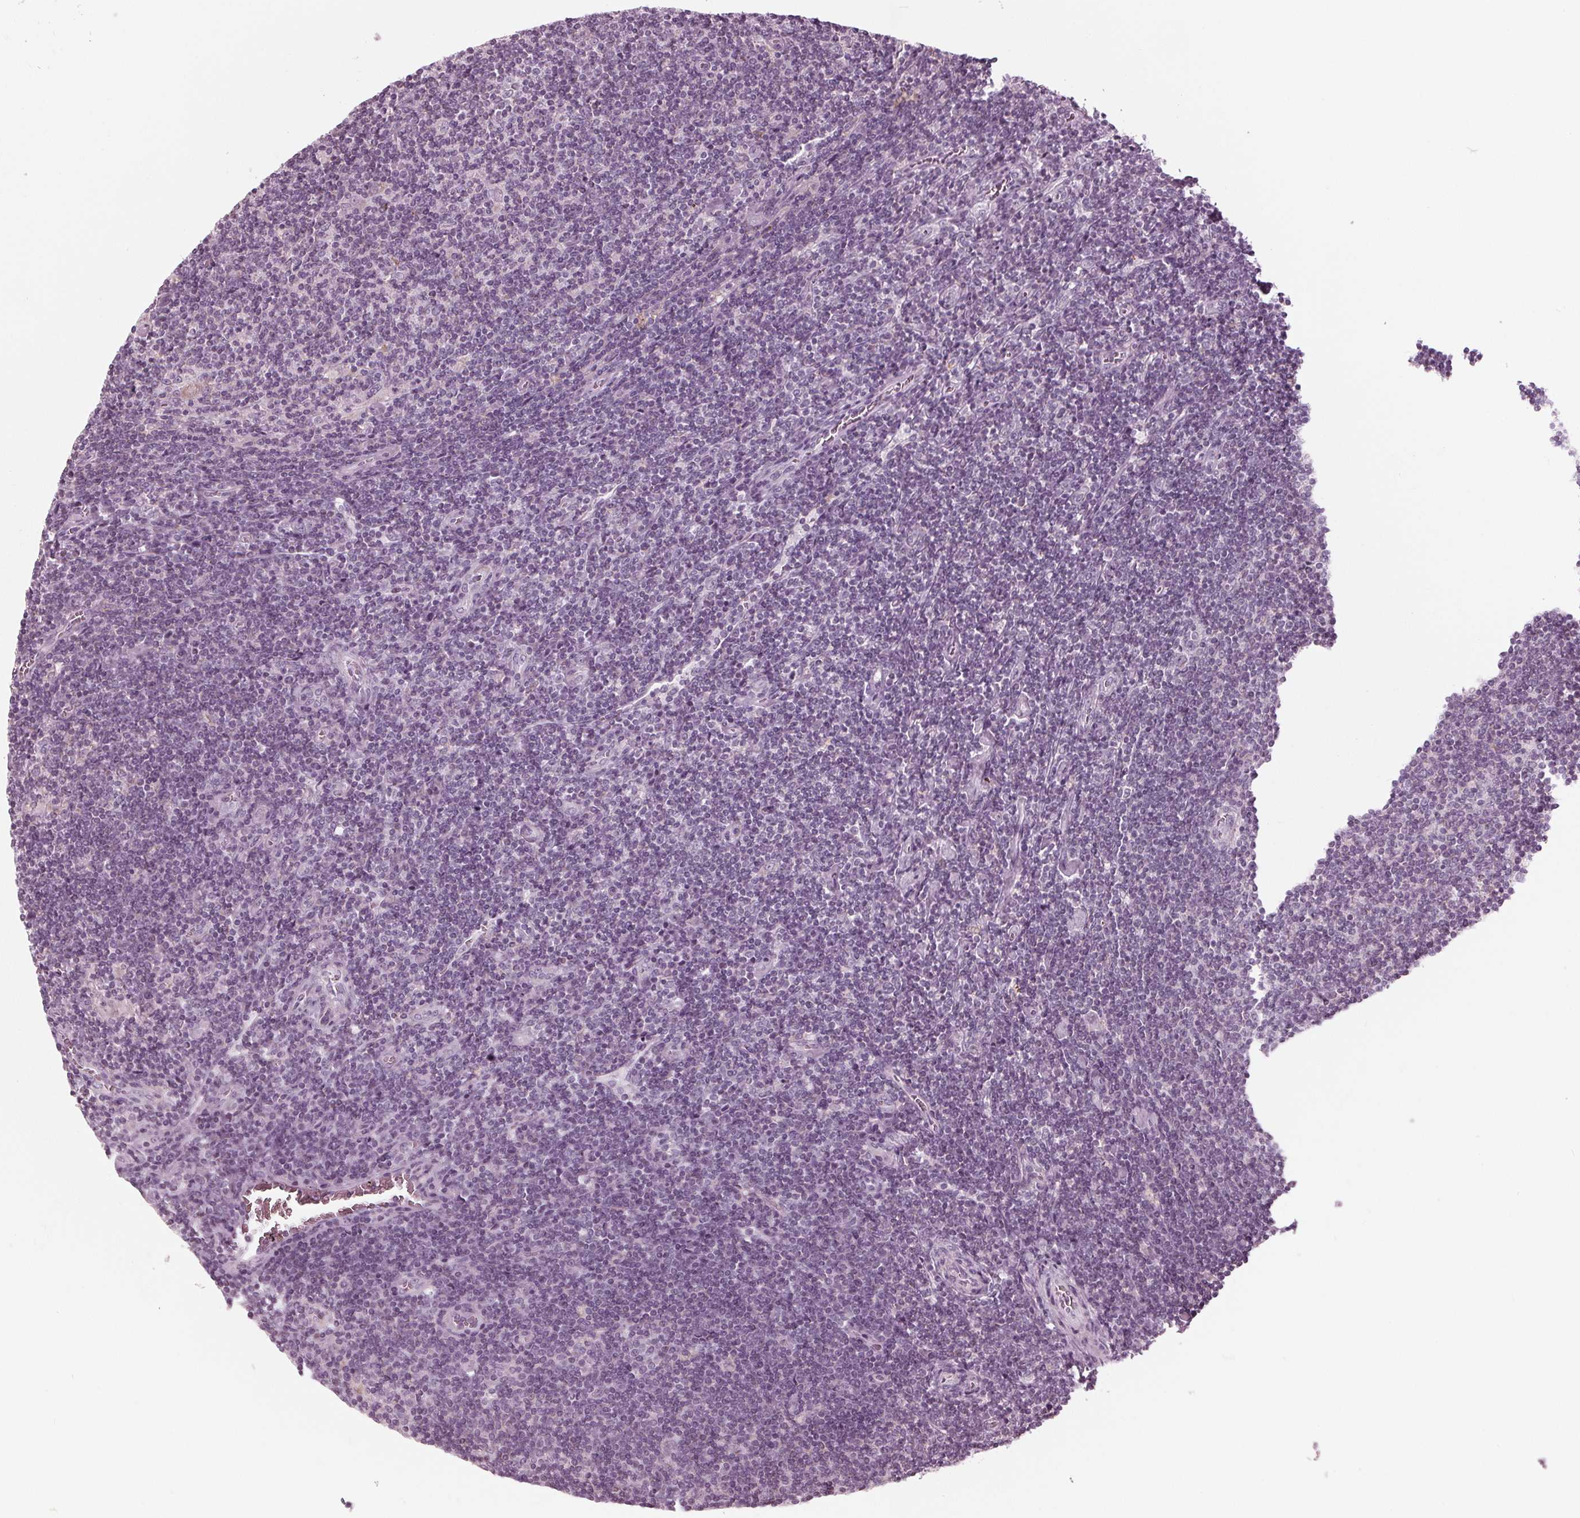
{"staining": {"intensity": "negative", "quantity": "none", "location": "none"}, "tissue": "lymphoma", "cell_type": "Tumor cells", "image_type": "cancer", "snomed": [{"axis": "morphology", "description": "Hodgkin's disease, NOS"}, {"axis": "topography", "description": "Lymph node"}], "caption": "Human lymphoma stained for a protein using immunohistochemistry shows no positivity in tumor cells.", "gene": "CLN6", "patient": {"sex": "male", "age": 40}}